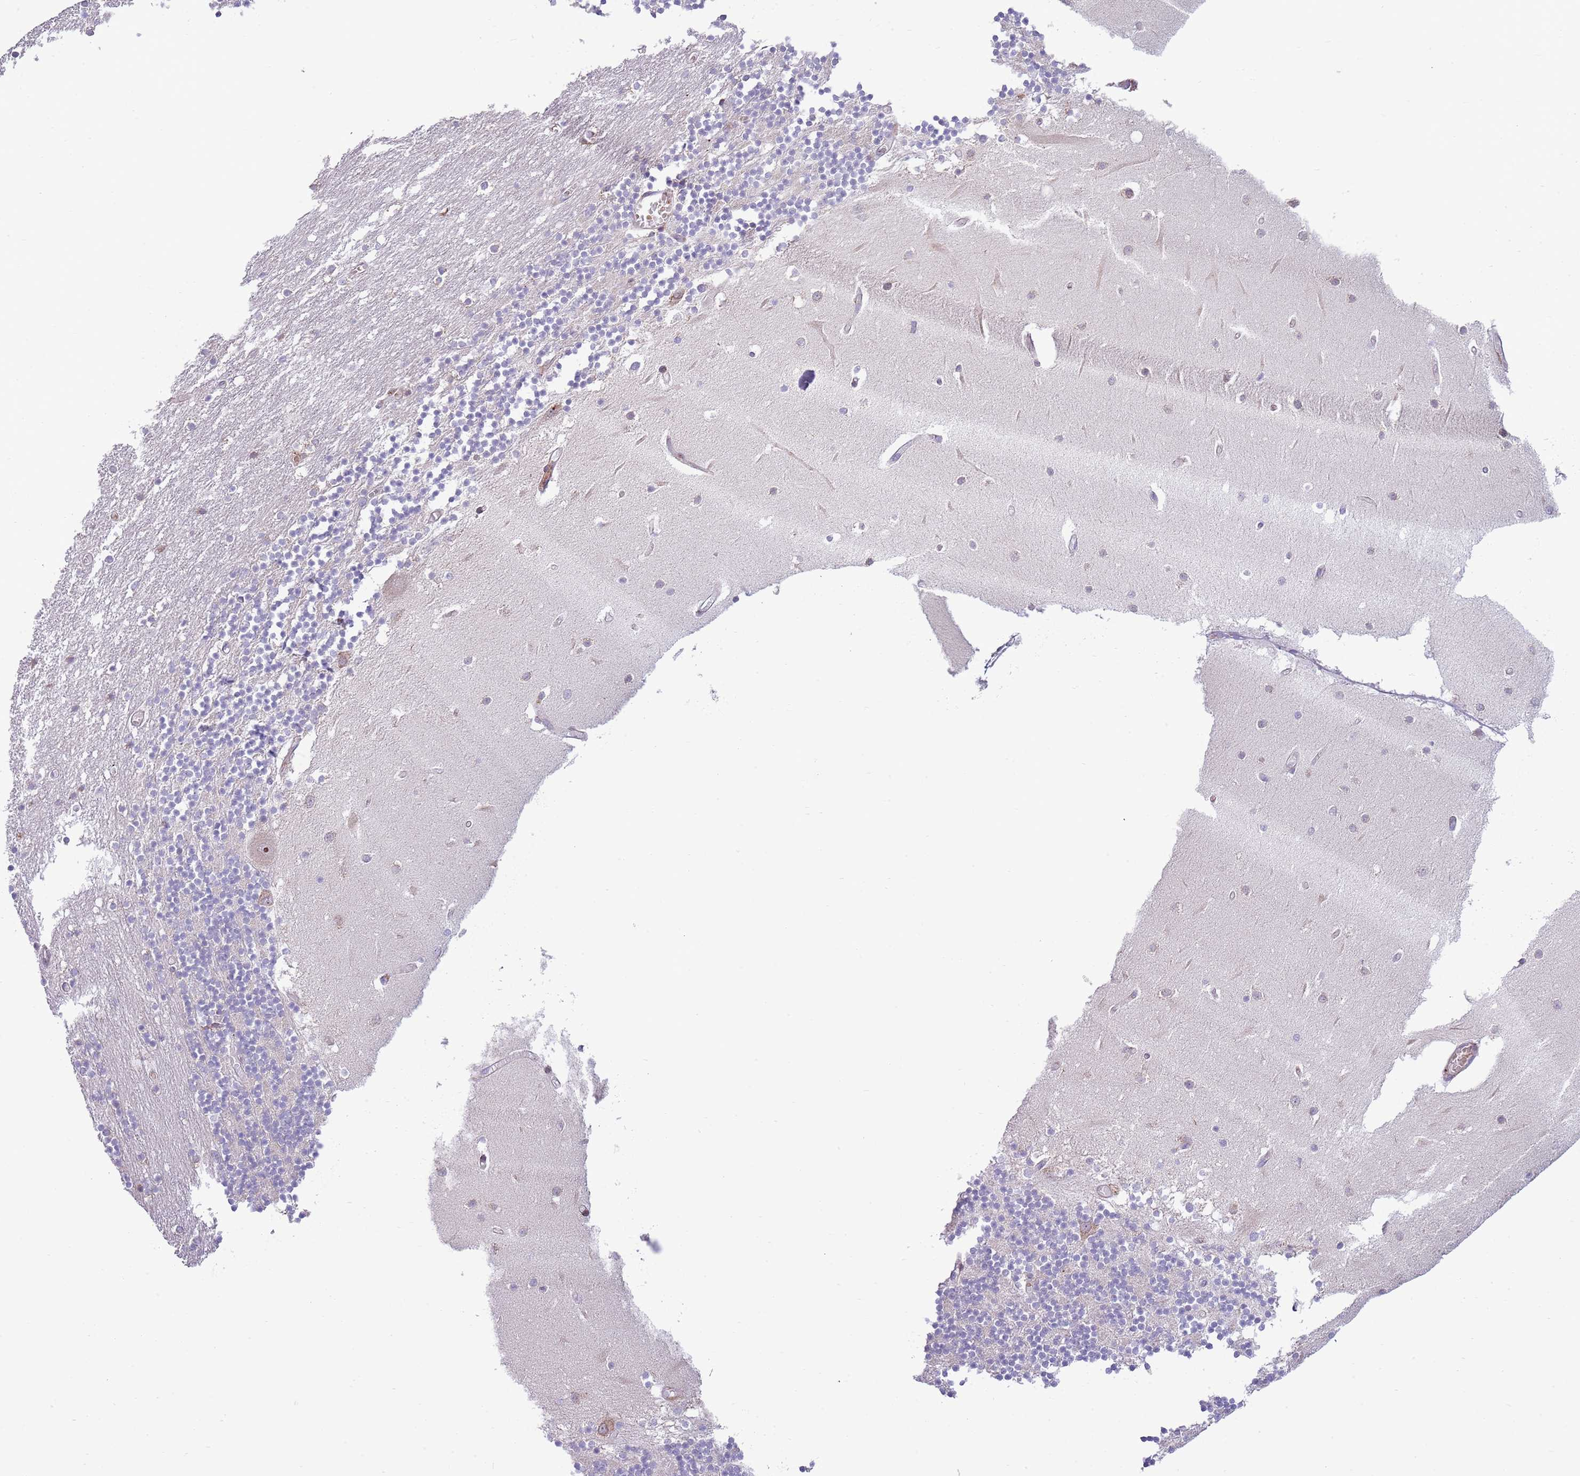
{"staining": {"intensity": "negative", "quantity": "none", "location": "none"}, "tissue": "cerebellum", "cell_type": "Cells in granular layer", "image_type": "normal", "snomed": [{"axis": "morphology", "description": "Normal tissue, NOS"}, {"axis": "topography", "description": "Cerebellum"}], "caption": "A high-resolution micrograph shows IHC staining of benign cerebellum, which reveals no significant staining in cells in granular layer.", "gene": "DAND5", "patient": {"sex": "female", "age": 28}}